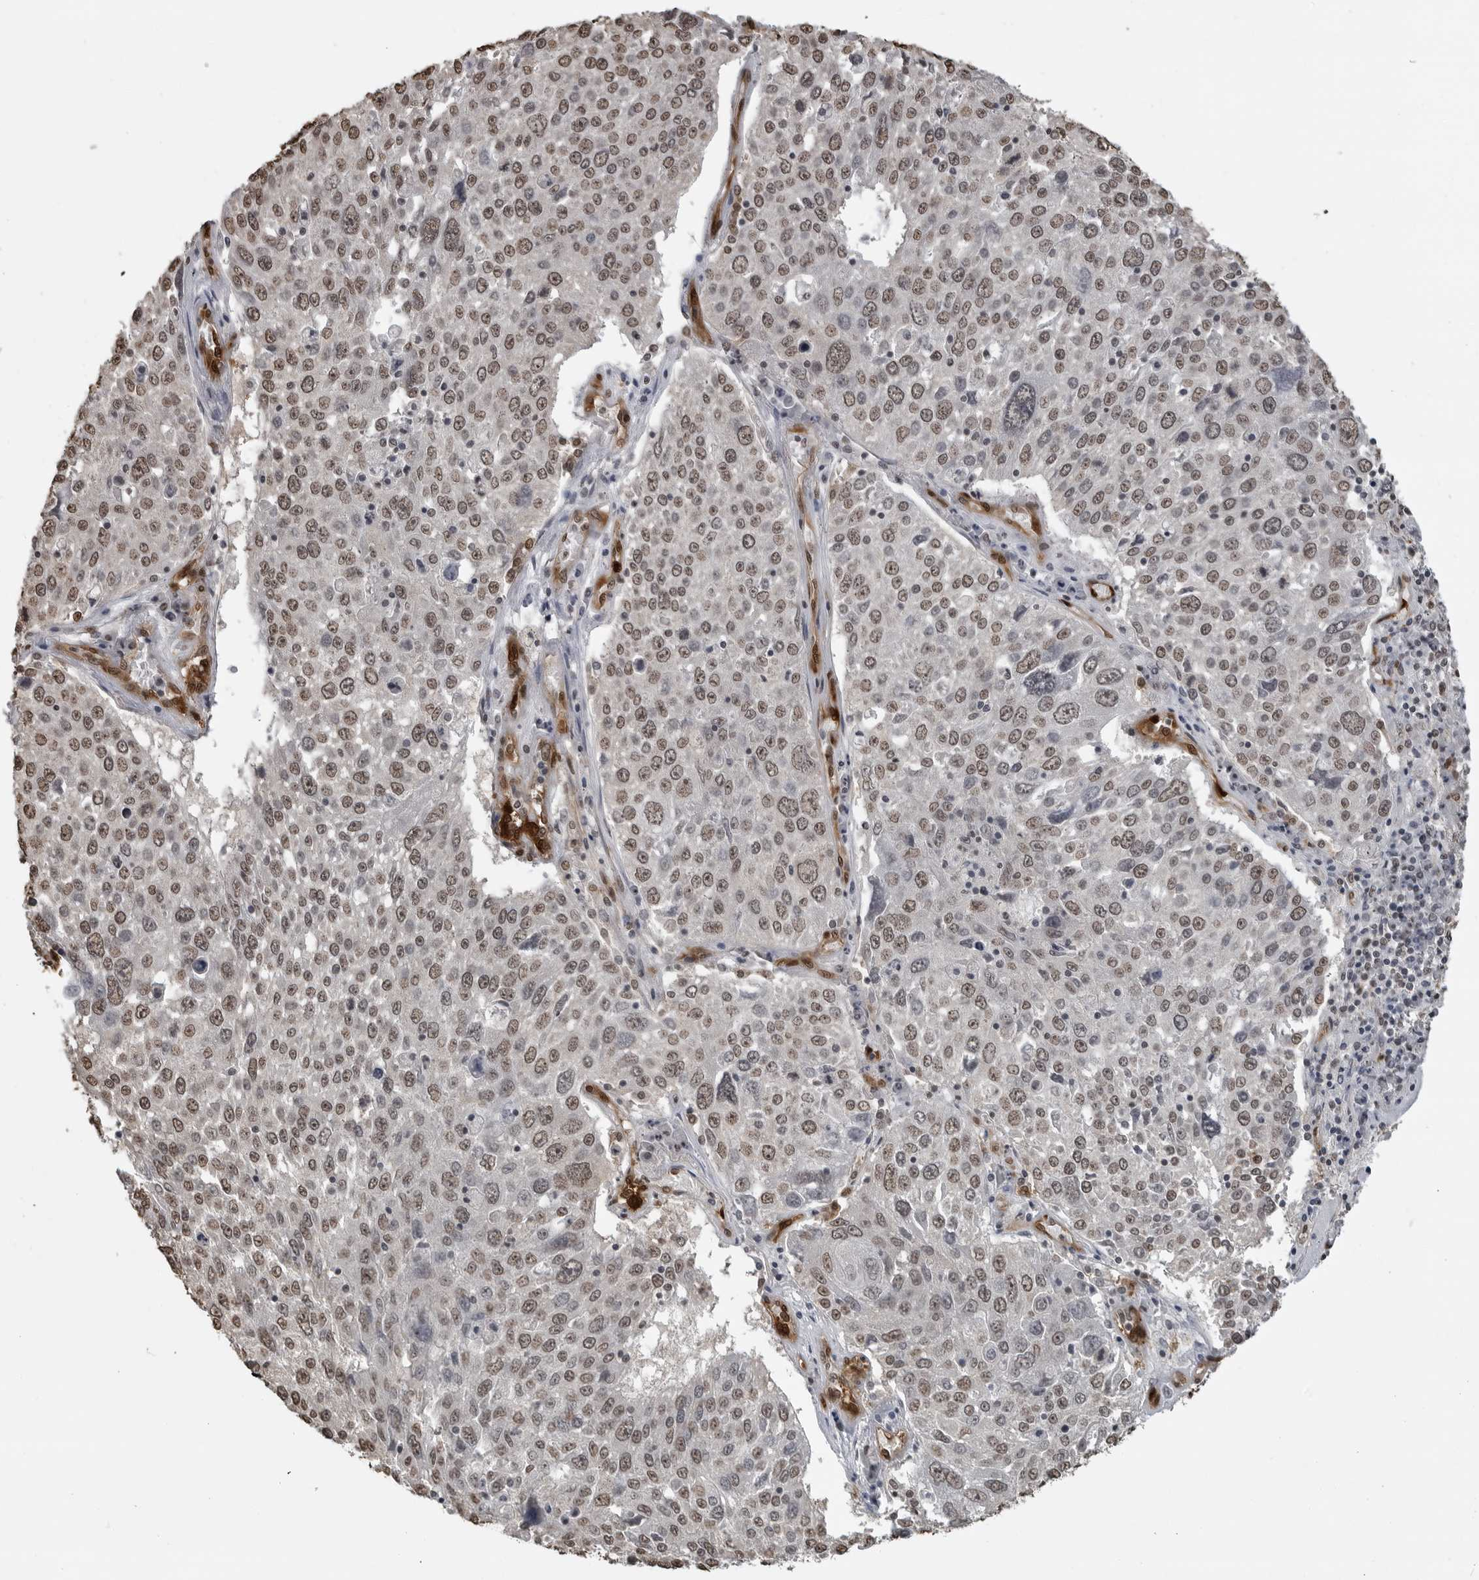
{"staining": {"intensity": "weak", "quantity": ">75%", "location": "nuclear"}, "tissue": "lung cancer", "cell_type": "Tumor cells", "image_type": "cancer", "snomed": [{"axis": "morphology", "description": "Squamous cell carcinoma, NOS"}, {"axis": "topography", "description": "Lung"}], "caption": "Weak nuclear positivity for a protein is appreciated in about >75% of tumor cells of squamous cell carcinoma (lung) using immunohistochemistry (IHC).", "gene": "SMAD2", "patient": {"sex": "male", "age": 65}}